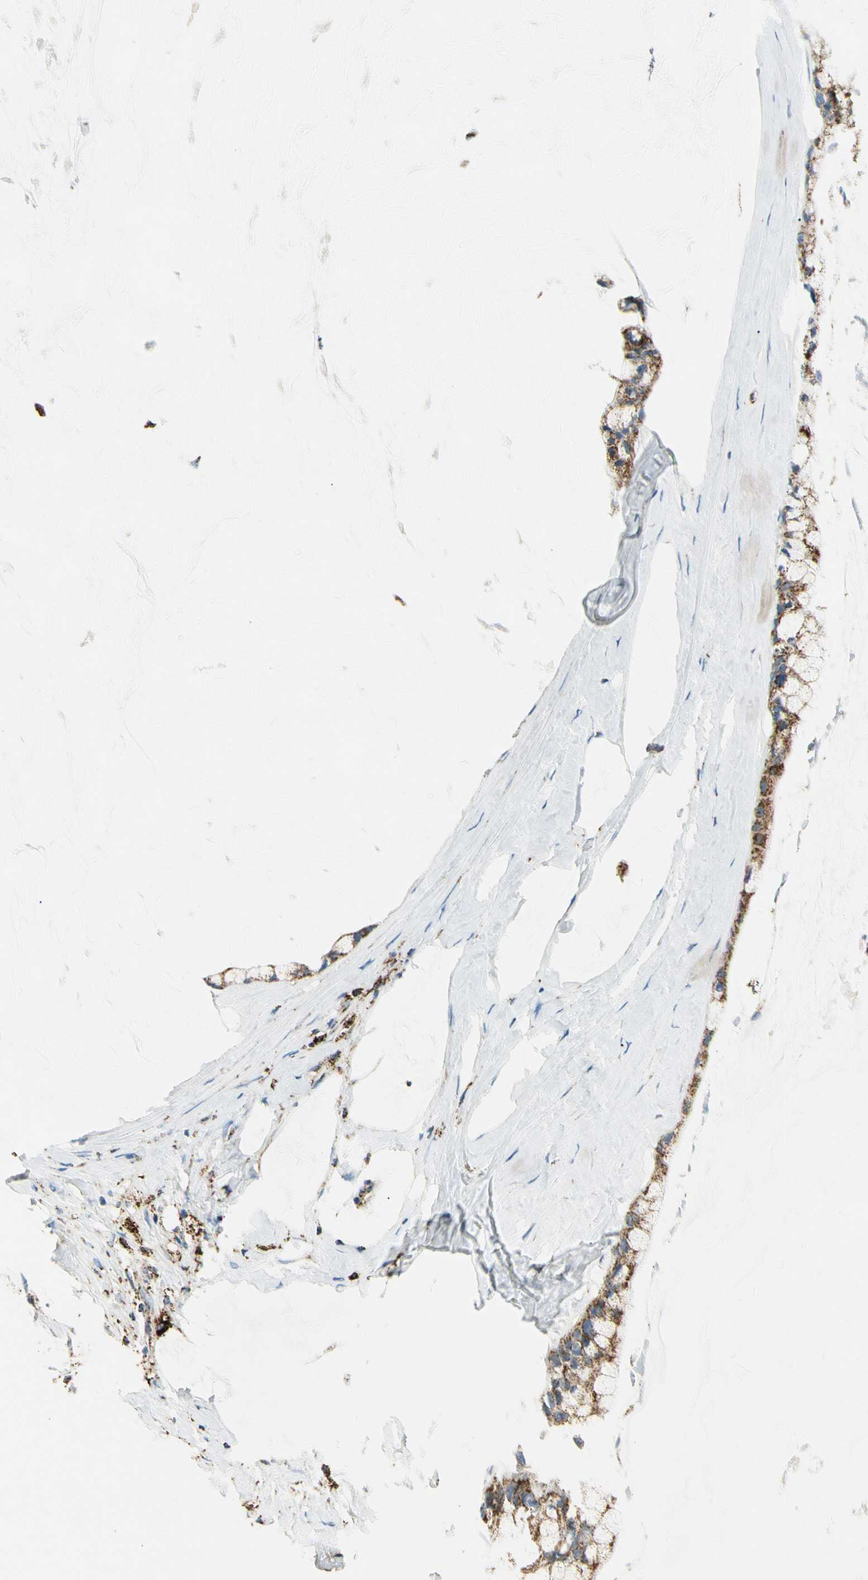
{"staining": {"intensity": "moderate", "quantity": ">75%", "location": "cytoplasmic/membranous"}, "tissue": "ovarian cancer", "cell_type": "Tumor cells", "image_type": "cancer", "snomed": [{"axis": "morphology", "description": "Cystadenocarcinoma, mucinous, NOS"}, {"axis": "topography", "description": "Ovary"}], "caption": "Protein expression analysis of human ovarian cancer (mucinous cystadenocarcinoma) reveals moderate cytoplasmic/membranous staining in about >75% of tumor cells.", "gene": "ME2", "patient": {"sex": "female", "age": 39}}